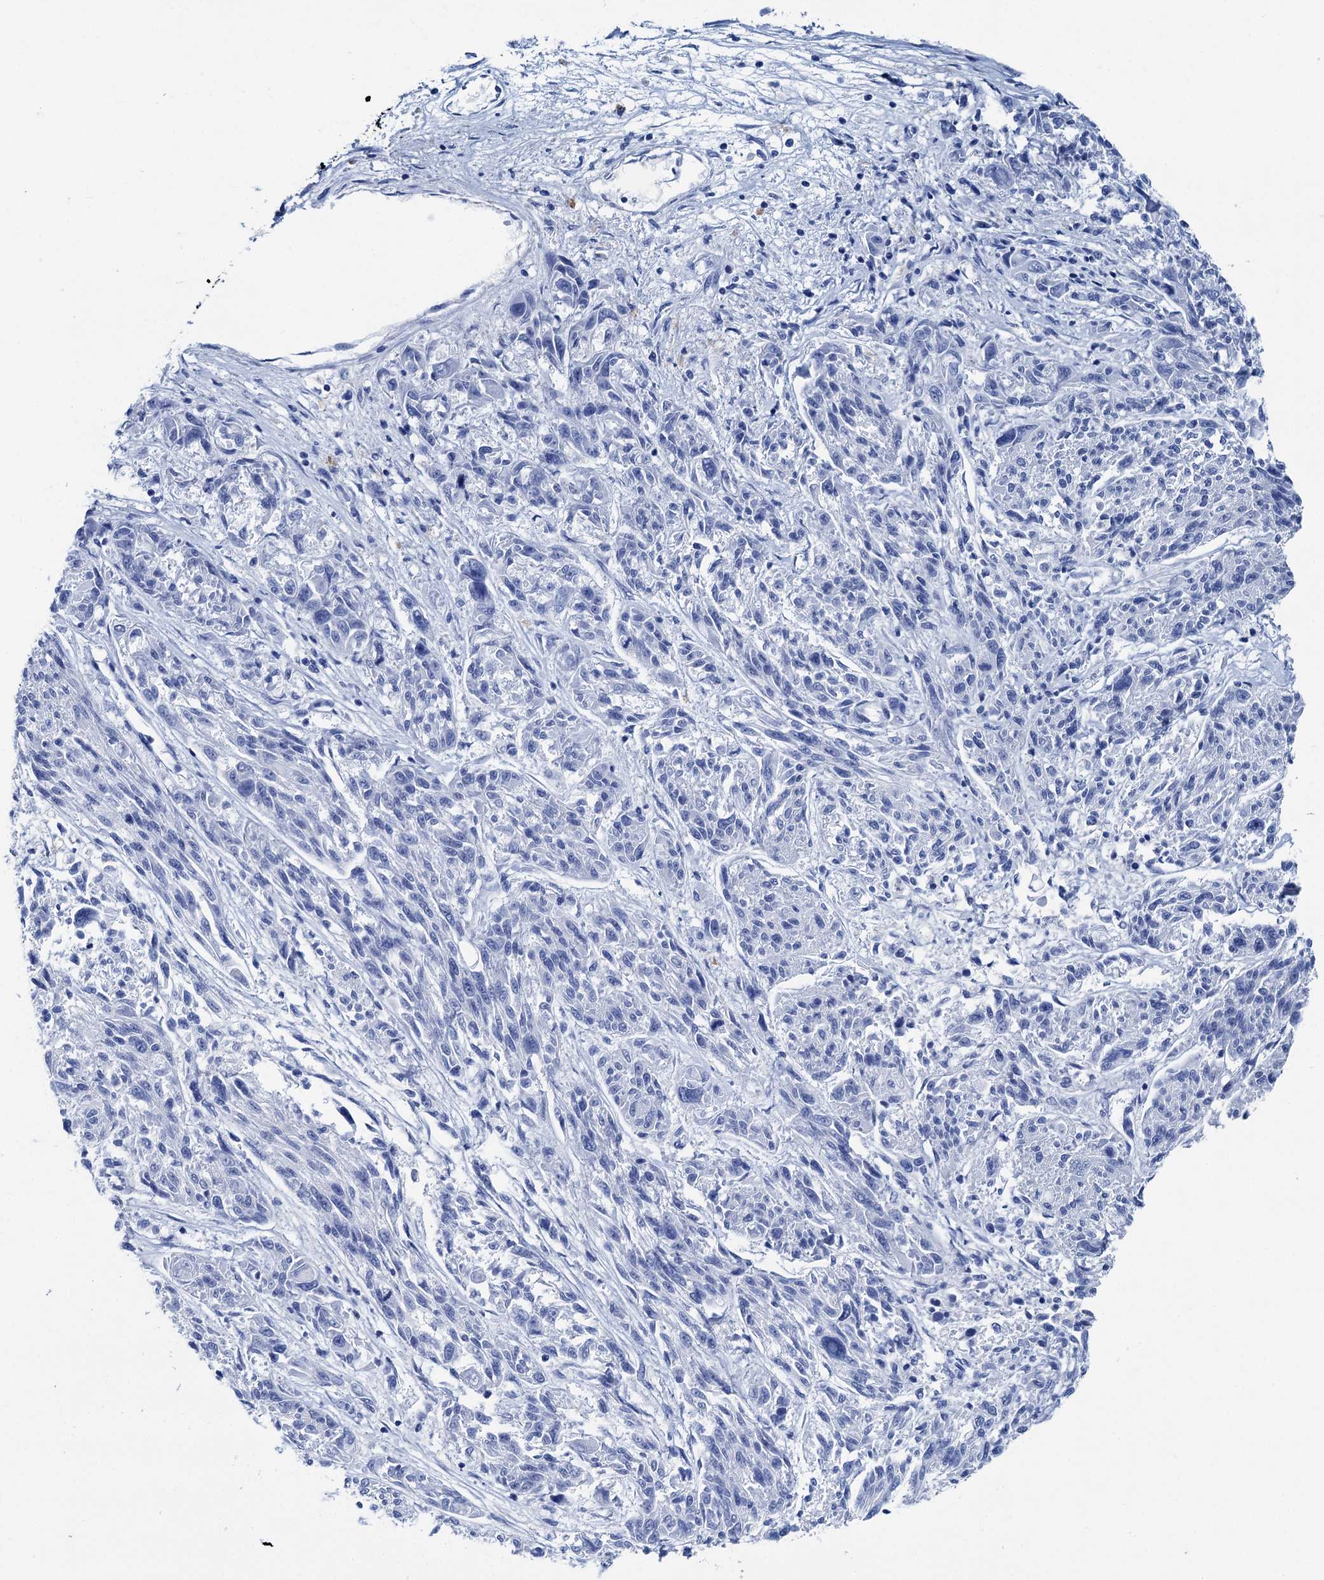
{"staining": {"intensity": "negative", "quantity": "none", "location": "none"}, "tissue": "melanoma", "cell_type": "Tumor cells", "image_type": "cancer", "snomed": [{"axis": "morphology", "description": "Malignant melanoma, NOS"}, {"axis": "topography", "description": "Skin"}], "caption": "IHC image of neoplastic tissue: melanoma stained with DAB reveals no significant protein positivity in tumor cells. Brightfield microscopy of immunohistochemistry (IHC) stained with DAB (brown) and hematoxylin (blue), captured at high magnification.", "gene": "BRINP1", "patient": {"sex": "male", "age": 53}}